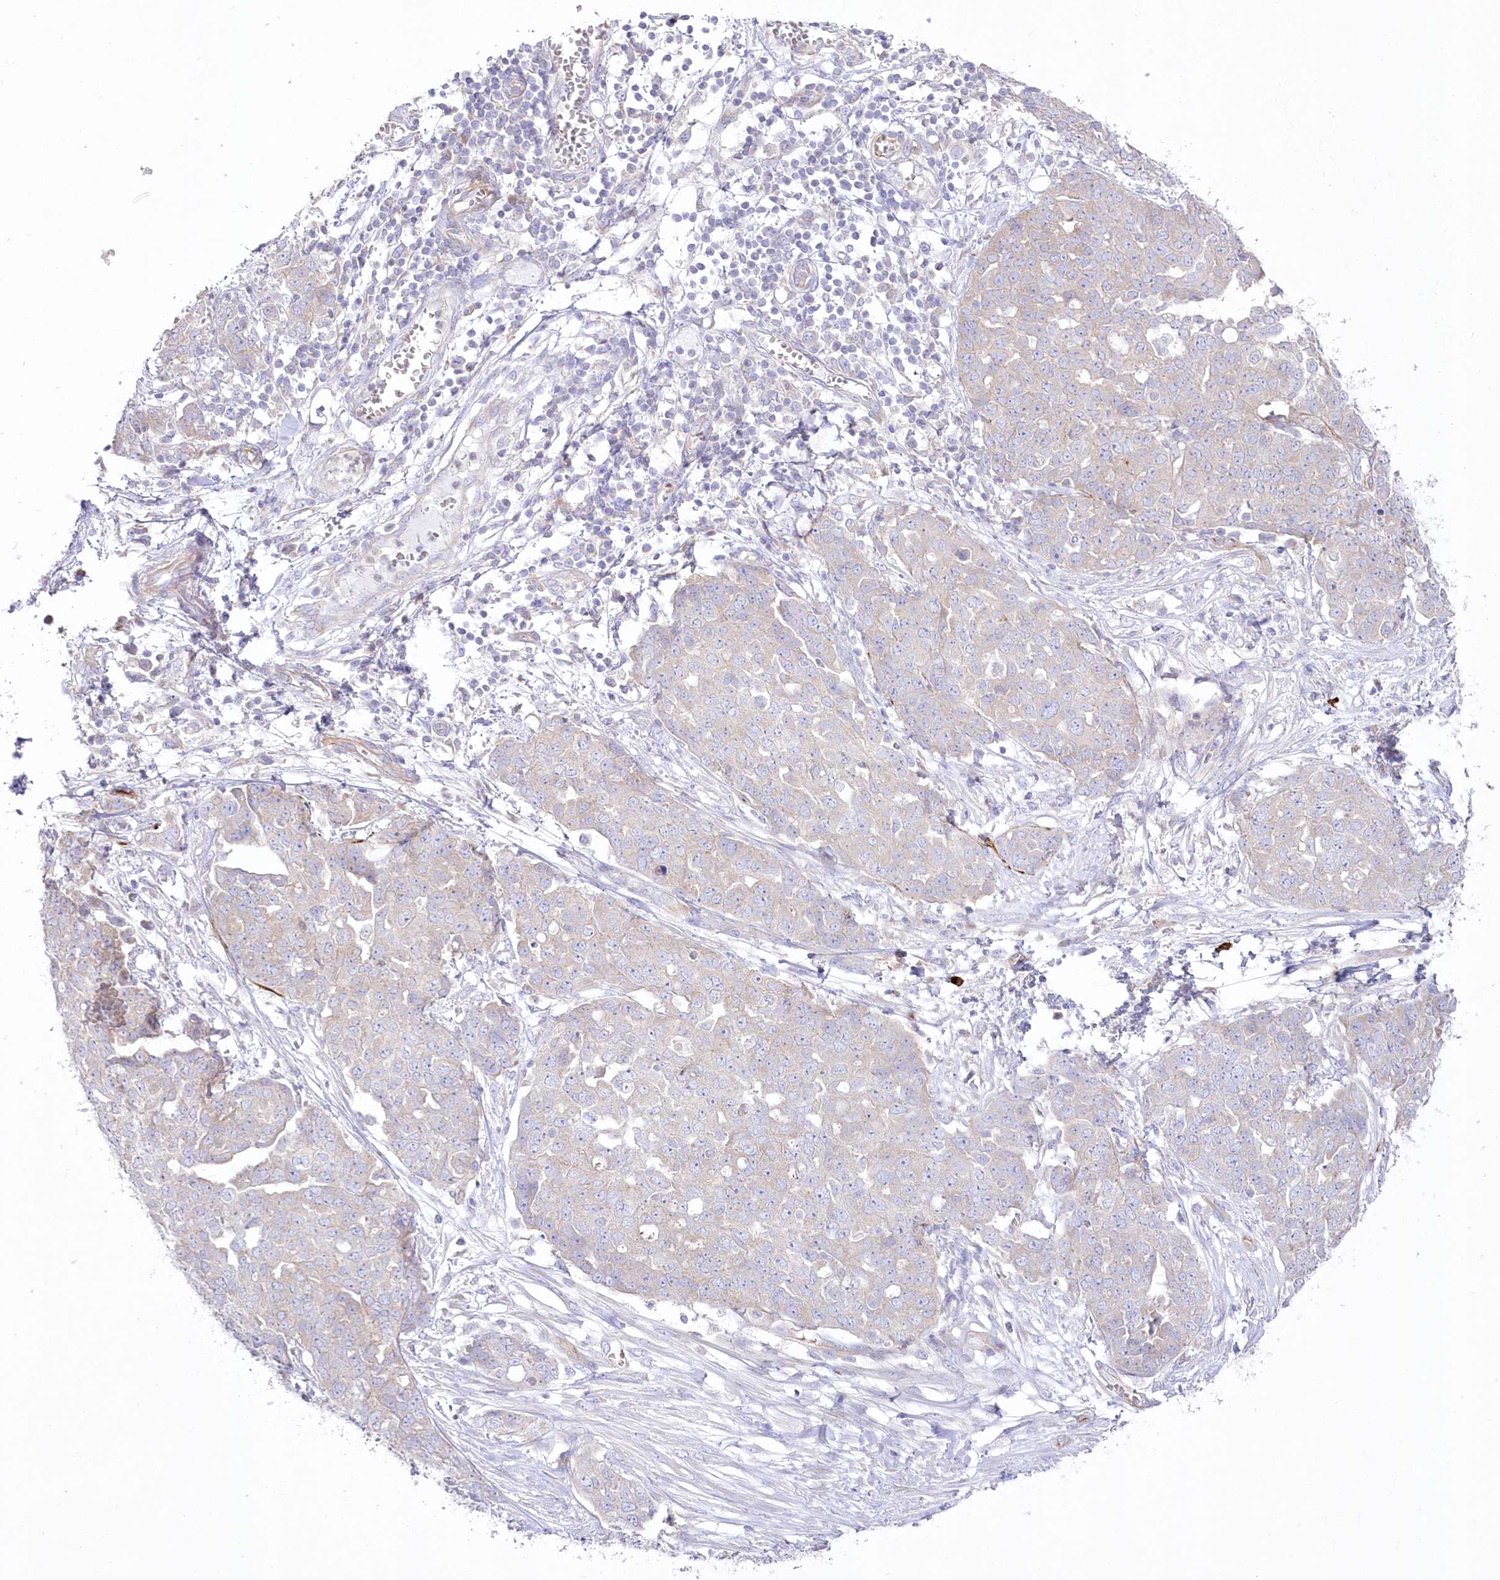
{"staining": {"intensity": "weak", "quantity": ">75%", "location": "cytoplasmic/membranous"}, "tissue": "ovarian cancer", "cell_type": "Tumor cells", "image_type": "cancer", "snomed": [{"axis": "morphology", "description": "Cystadenocarcinoma, serous, NOS"}, {"axis": "topography", "description": "Soft tissue"}, {"axis": "topography", "description": "Ovary"}], "caption": "Protein expression analysis of ovarian cancer displays weak cytoplasmic/membranous expression in about >75% of tumor cells. (DAB IHC, brown staining for protein, blue staining for nuclei).", "gene": "ZNF843", "patient": {"sex": "female", "age": 57}}